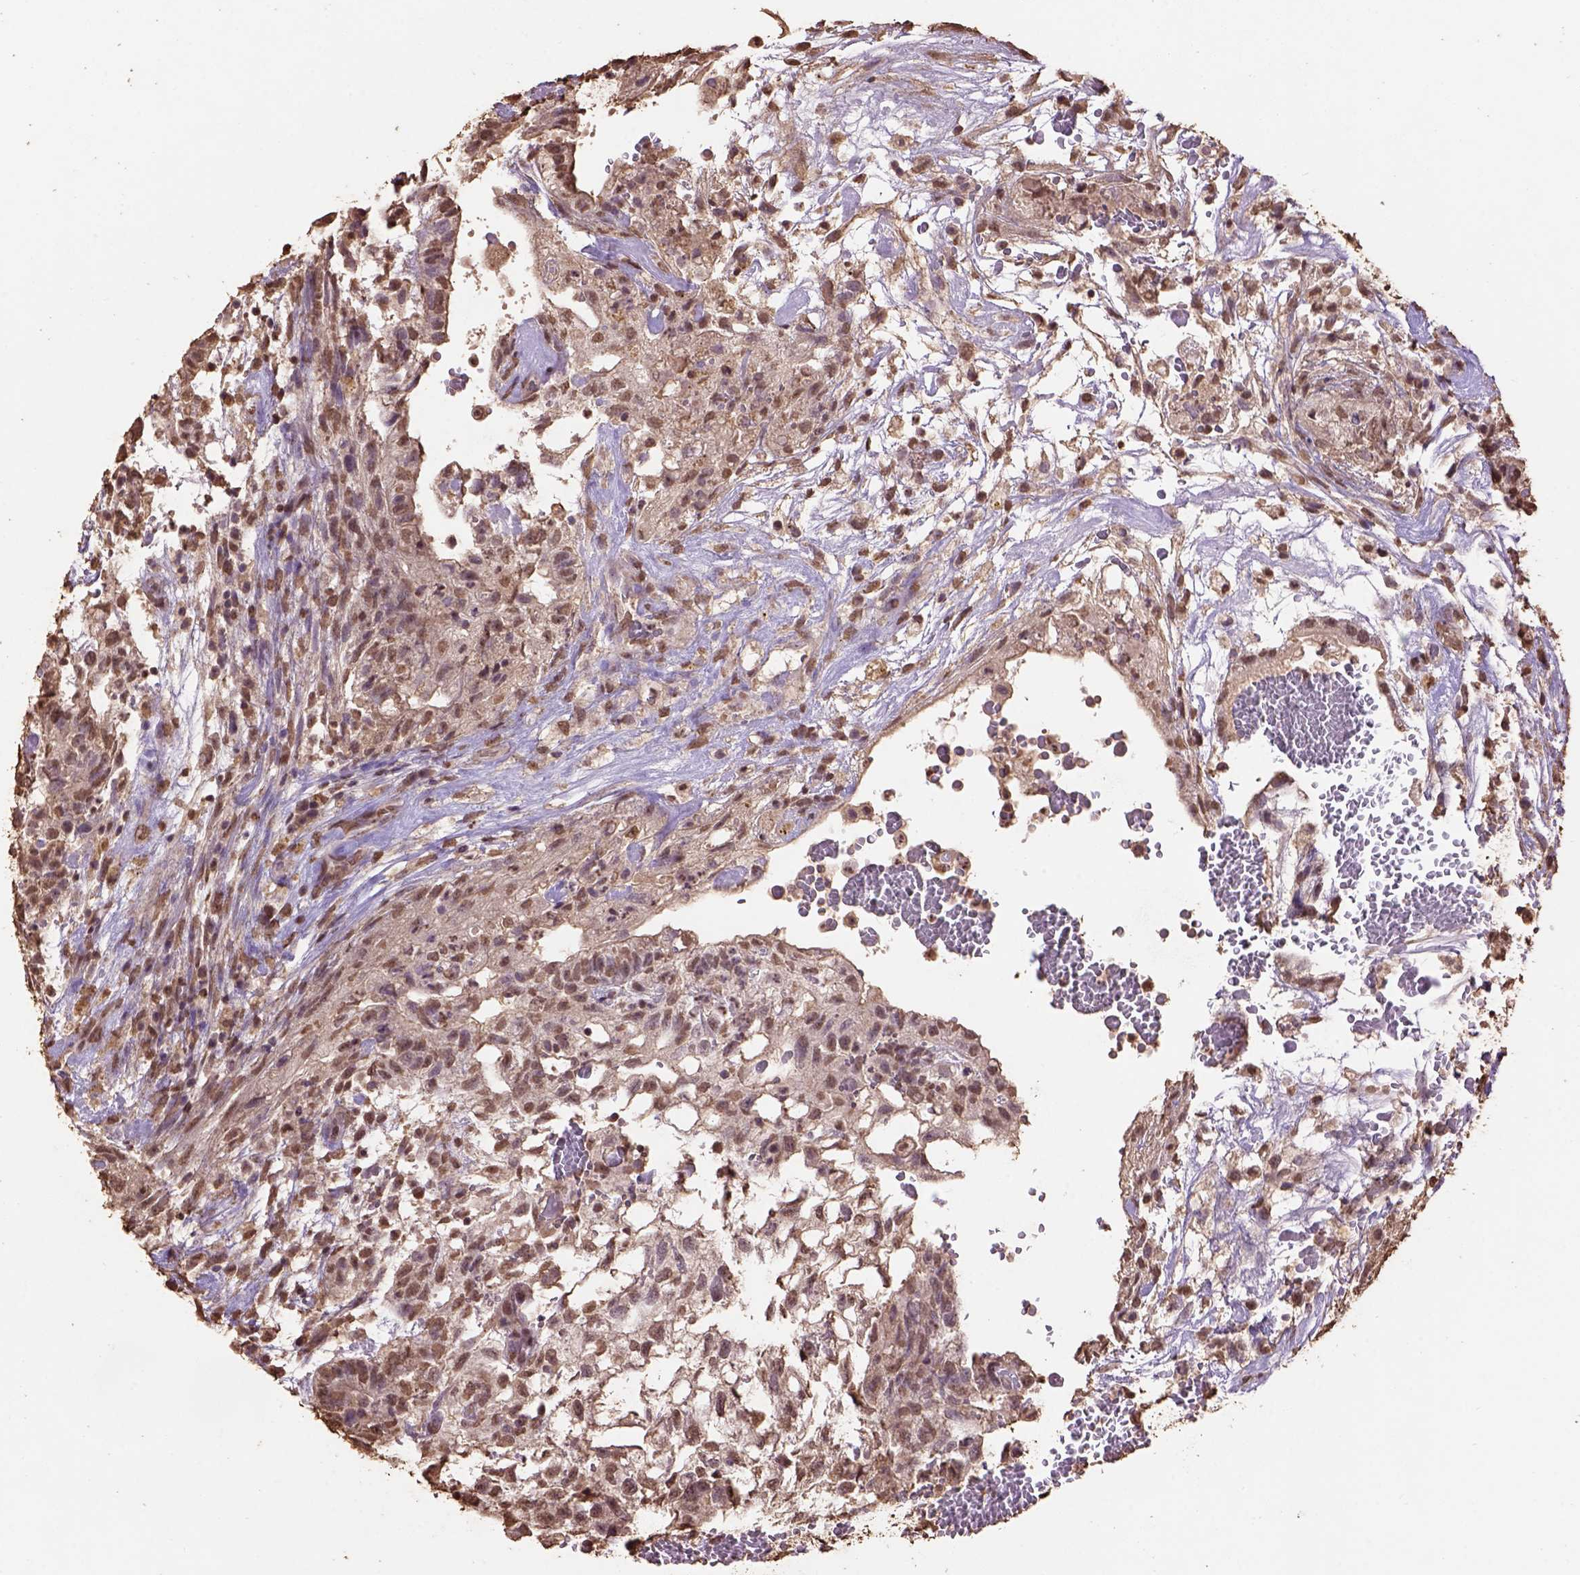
{"staining": {"intensity": "moderate", "quantity": ">75%", "location": "nuclear"}, "tissue": "testis cancer", "cell_type": "Tumor cells", "image_type": "cancer", "snomed": [{"axis": "morphology", "description": "Normal tissue, NOS"}, {"axis": "morphology", "description": "Carcinoma, Embryonal, NOS"}, {"axis": "topography", "description": "Testis"}], "caption": "DAB immunohistochemical staining of embryonal carcinoma (testis) demonstrates moderate nuclear protein staining in about >75% of tumor cells. The protein of interest is shown in brown color, while the nuclei are stained blue.", "gene": "CSTF2T", "patient": {"sex": "male", "age": 32}}